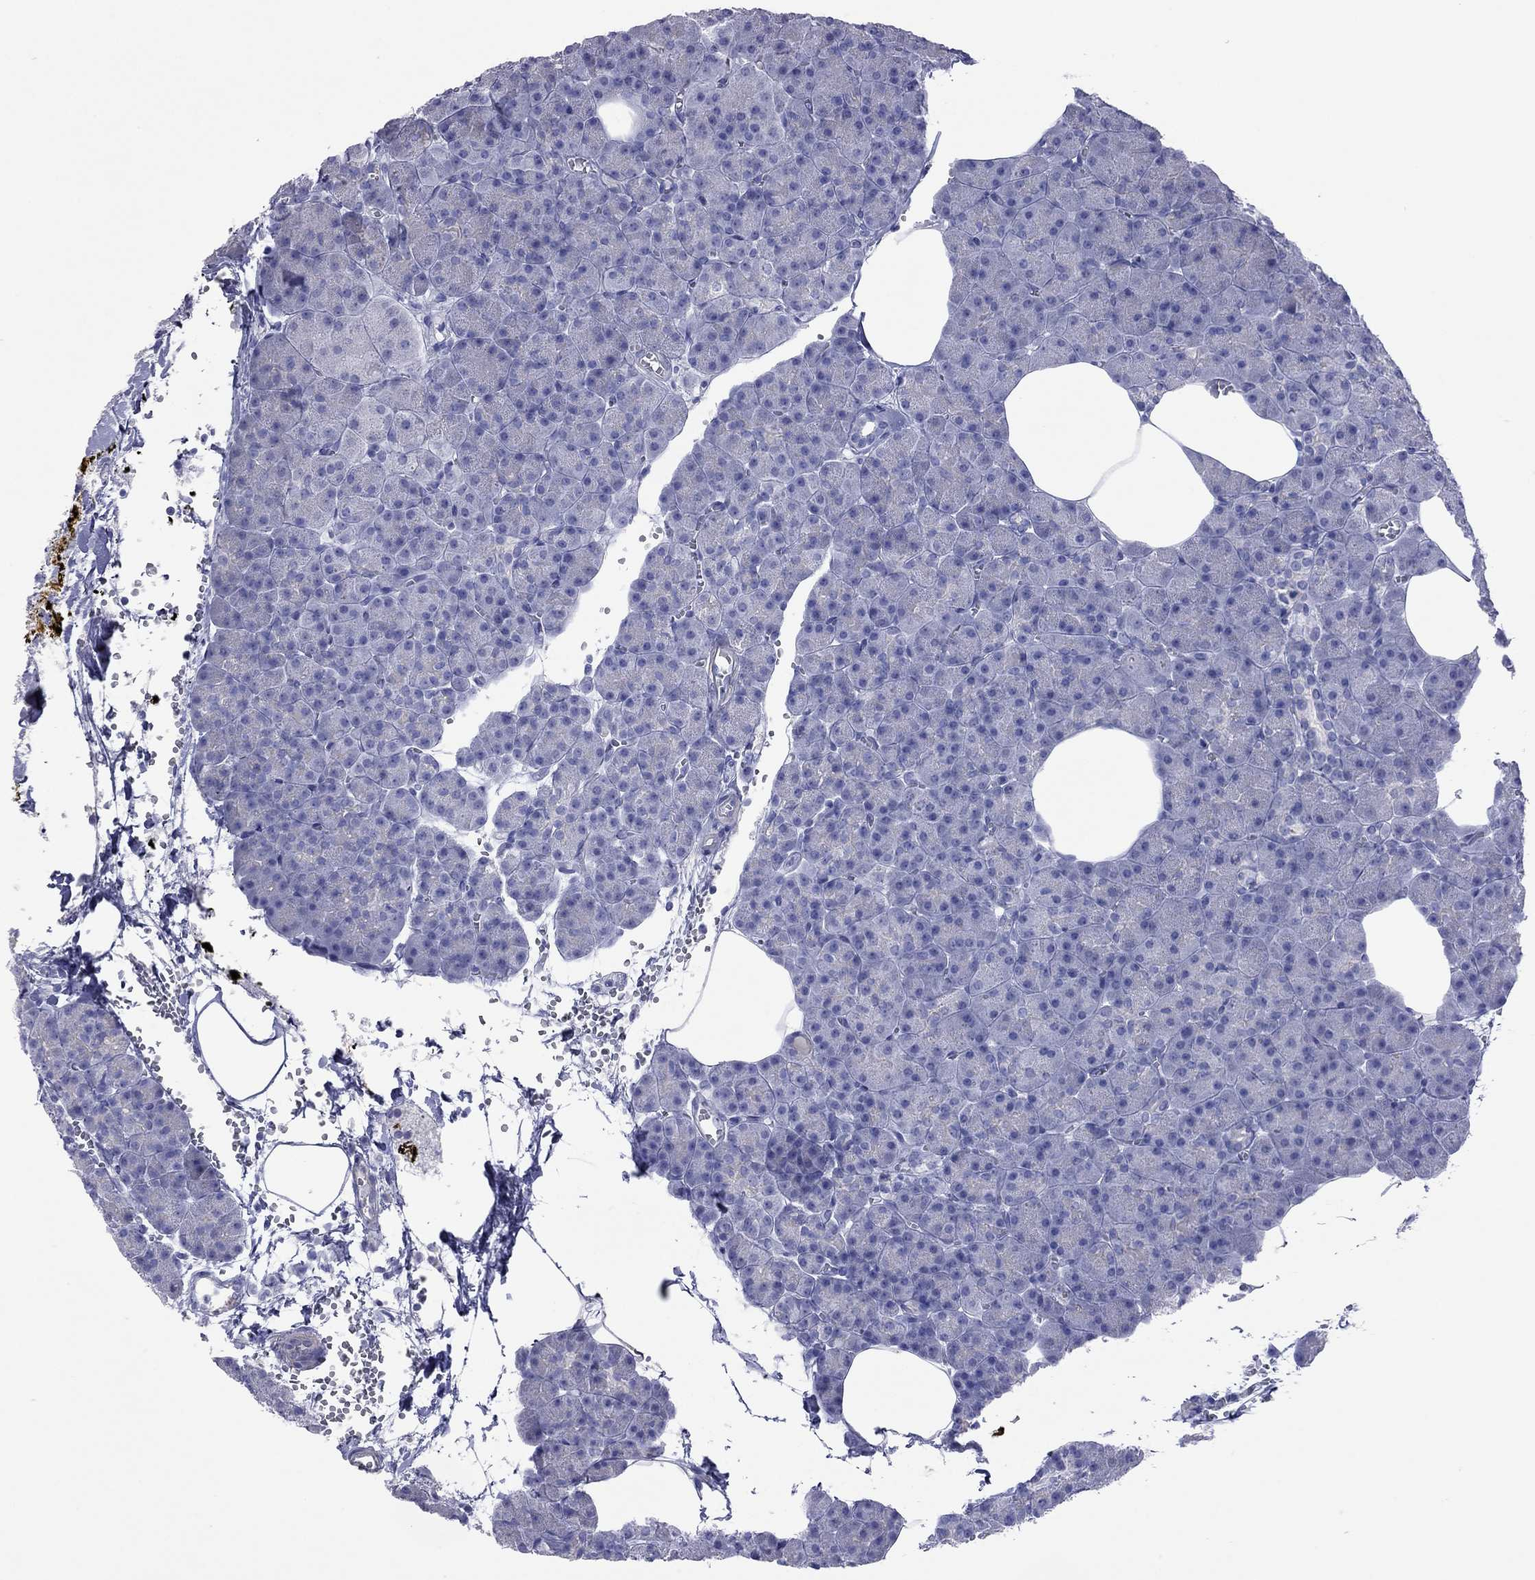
{"staining": {"intensity": "negative", "quantity": "none", "location": "none"}, "tissue": "pancreas", "cell_type": "Exocrine glandular cells", "image_type": "normal", "snomed": [{"axis": "morphology", "description": "Normal tissue, NOS"}, {"axis": "topography", "description": "Pancreas"}], "caption": "Human pancreas stained for a protein using IHC displays no staining in exocrine glandular cells.", "gene": "ACTL7B", "patient": {"sex": "female", "age": 45}}